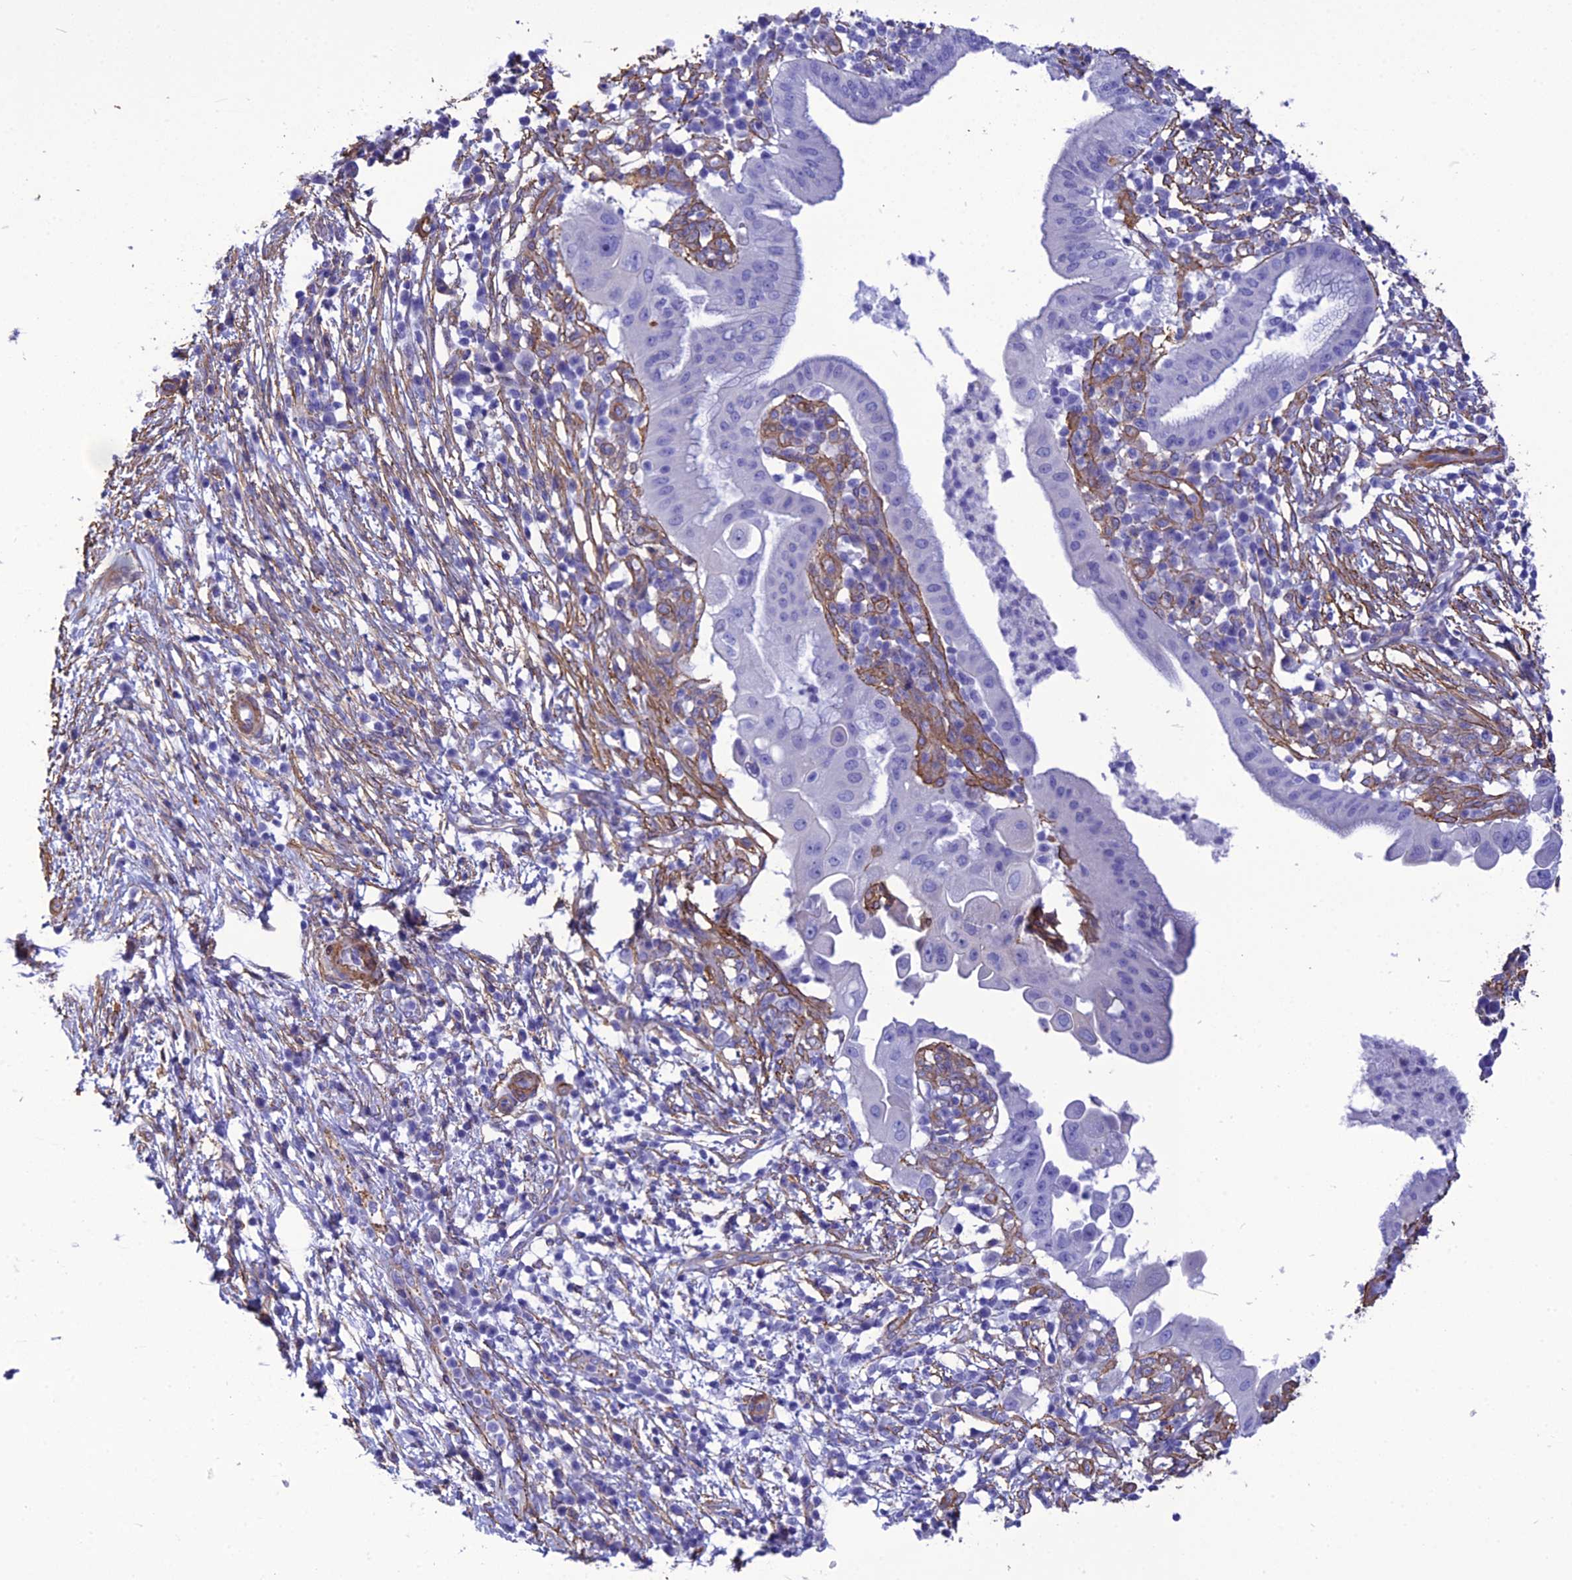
{"staining": {"intensity": "negative", "quantity": "none", "location": "none"}, "tissue": "pancreatic cancer", "cell_type": "Tumor cells", "image_type": "cancer", "snomed": [{"axis": "morphology", "description": "Adenocarcinoma, NOS"}, {"axis": "topography", "description": "Pancreas"}], "caption": "Tumor cells show no significant positivity in adenocarcinoma (pancreatic). (DAB immunohistochemistry with hematoxylin counter stain).", "gene": "NKD1", "patient": {"sex": "male", "age": 68}}